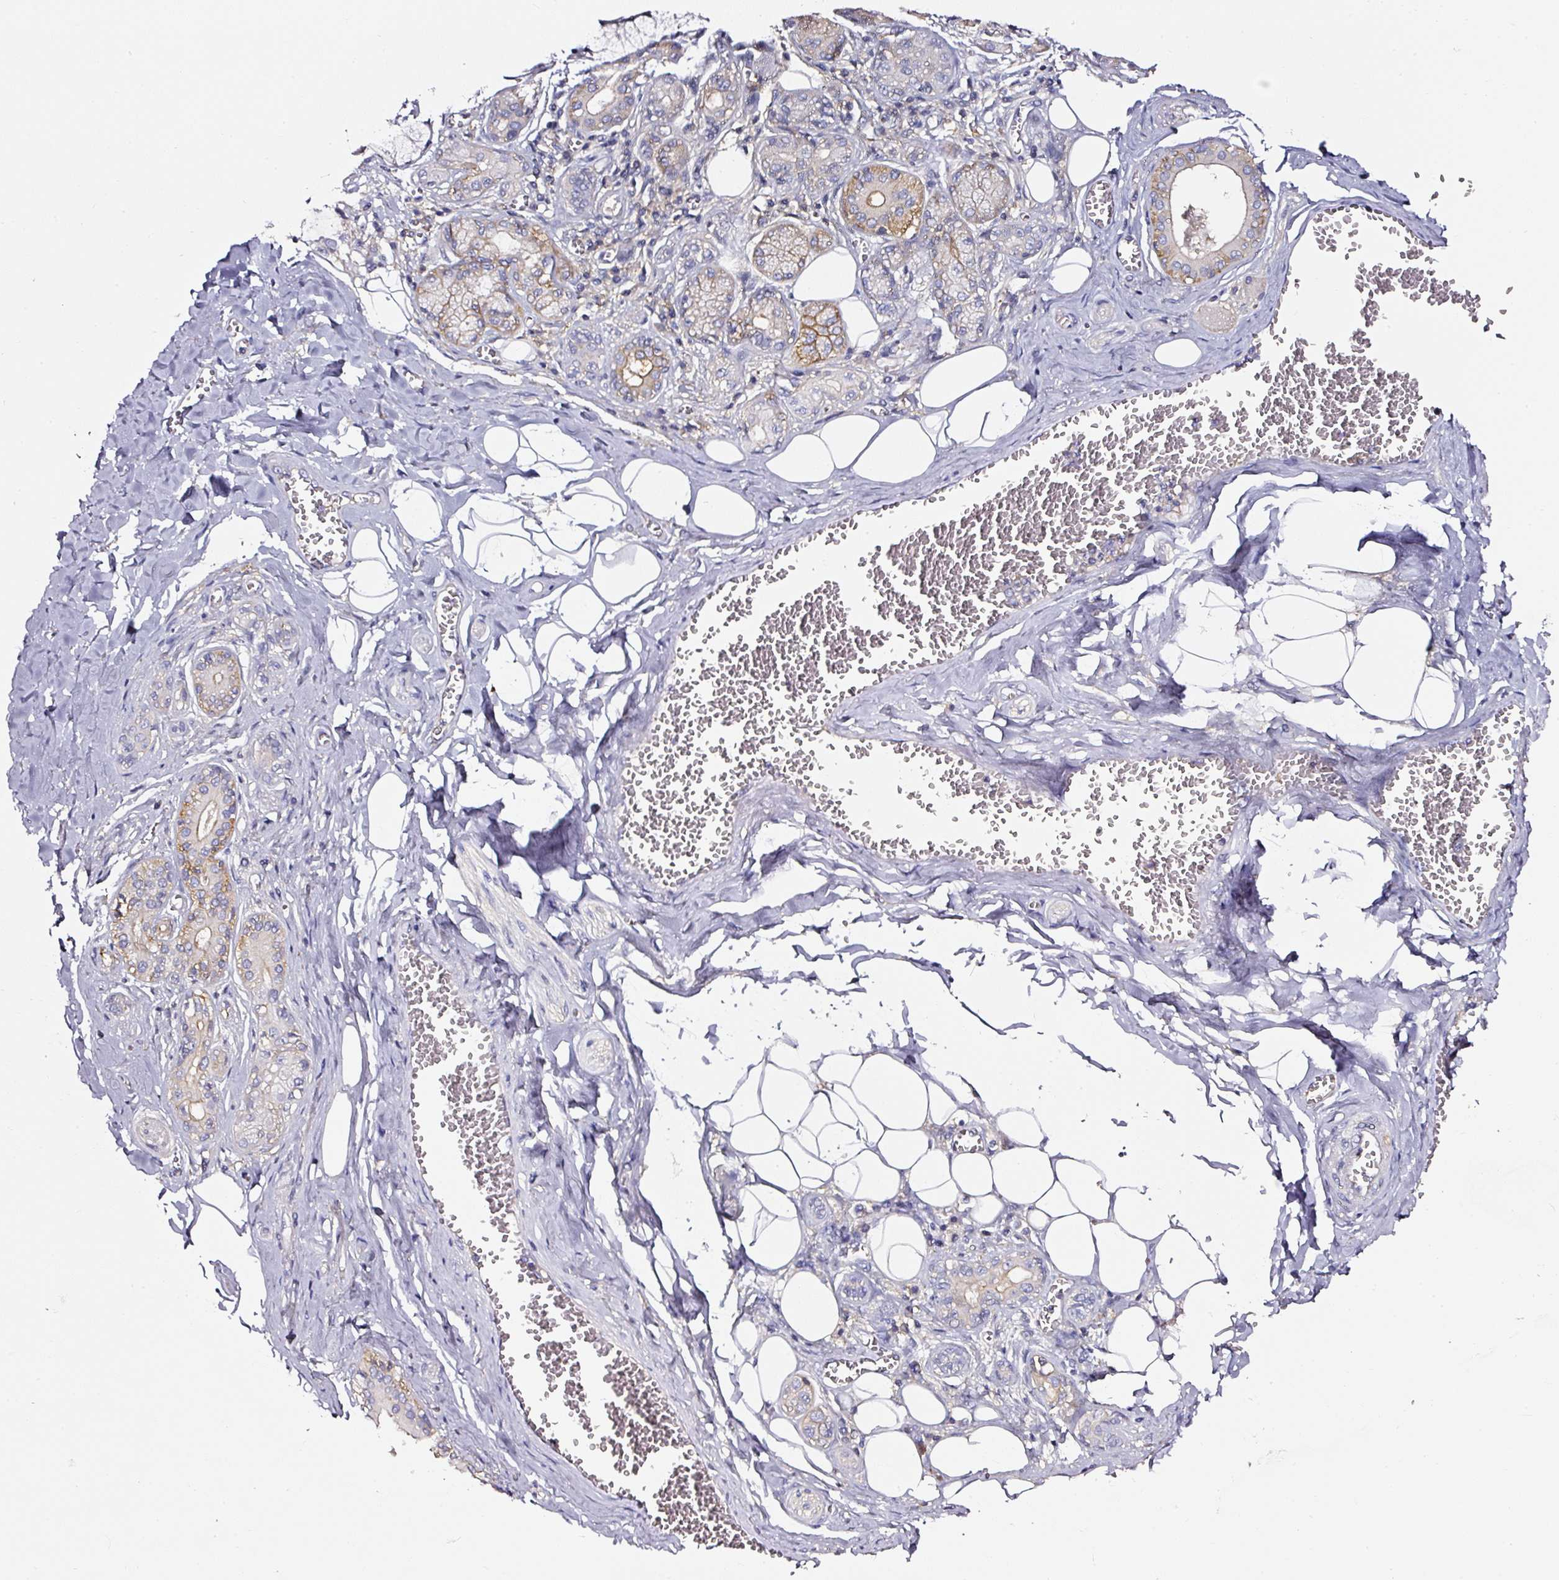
{"staining": {"intensity": "moderate", "quantity": "25%-75%", "location": "cytoplasmic/membranous"}, "tissue": "salivary gland", "cell_type": "Glandular cells", "image_type": "normal", "snomed": [{"axis": "morphology", "description": "Normal tissue, NOS"}, {"axis": "topography", "description": "Salivary gland"}], "caption": "IHC staining of unremarkable salivary gland, which displays medium levels of moderate cytoplasmic/membranous positivity in about 25%-75% of glandular cells indicating moderate cytoplasmic/membranous protein staining. The staining was performed using DAB (brown) for protein detection and nuclei were counterstained in hematoxylin (blue).", "gene": "CD47", "patient": {"sex": "male", "age": 74}}